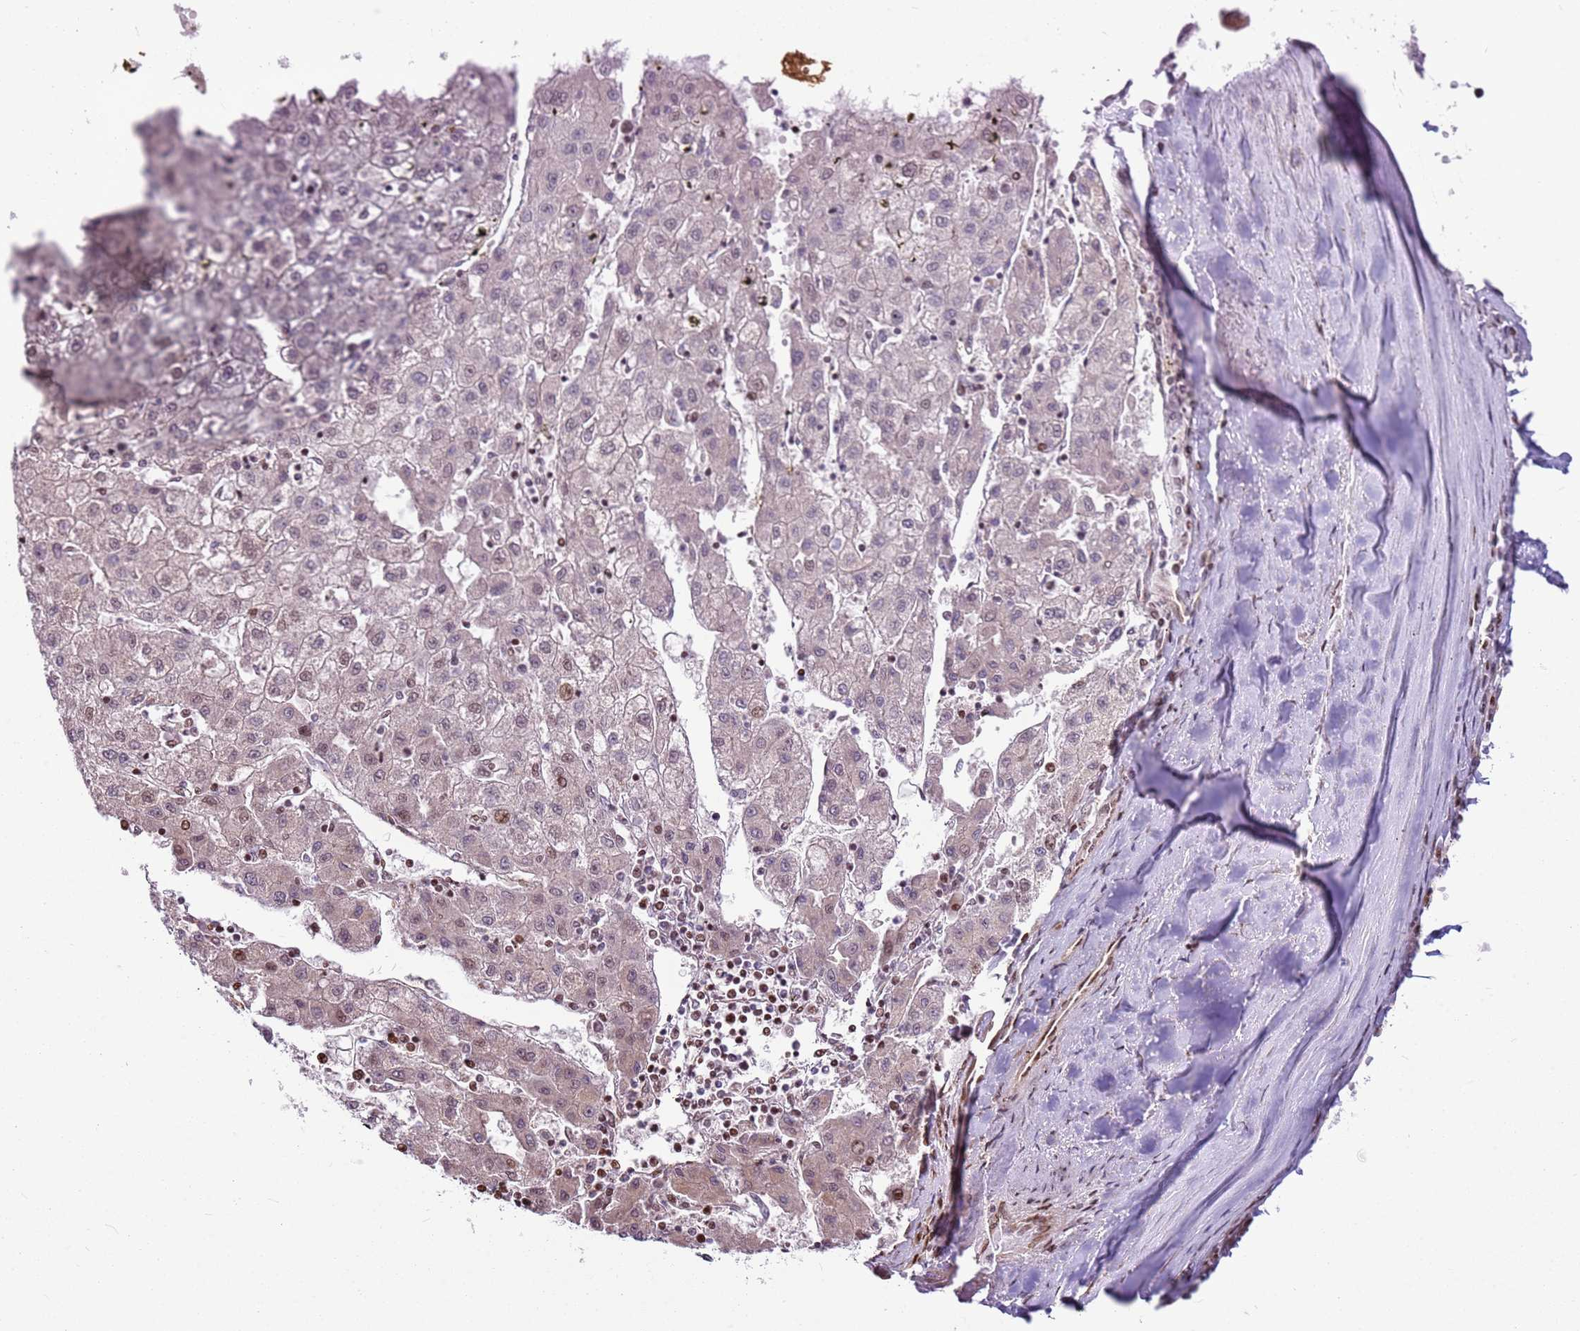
{"staining": {"intensity": "moderate", "quantity": "<25%", "location": "nuclear"}, "tissue": "liver cancer", "cell_type": "Tumor cells", "image_type": "cancer", "snomed": [{"axis": "morphology", "description": "Carcinoma, Hepatocellular, NOS"}, {"axis": "topography", "description": "Liver"}], "caption": "This histopathology image displays IHC staining of liver hepatocellular carcinoma, with low moderate nuclear staining in approximately <25% of tumor cells.", "gene": "PCTP", "patient": {"sex": "male", "age": 72}}